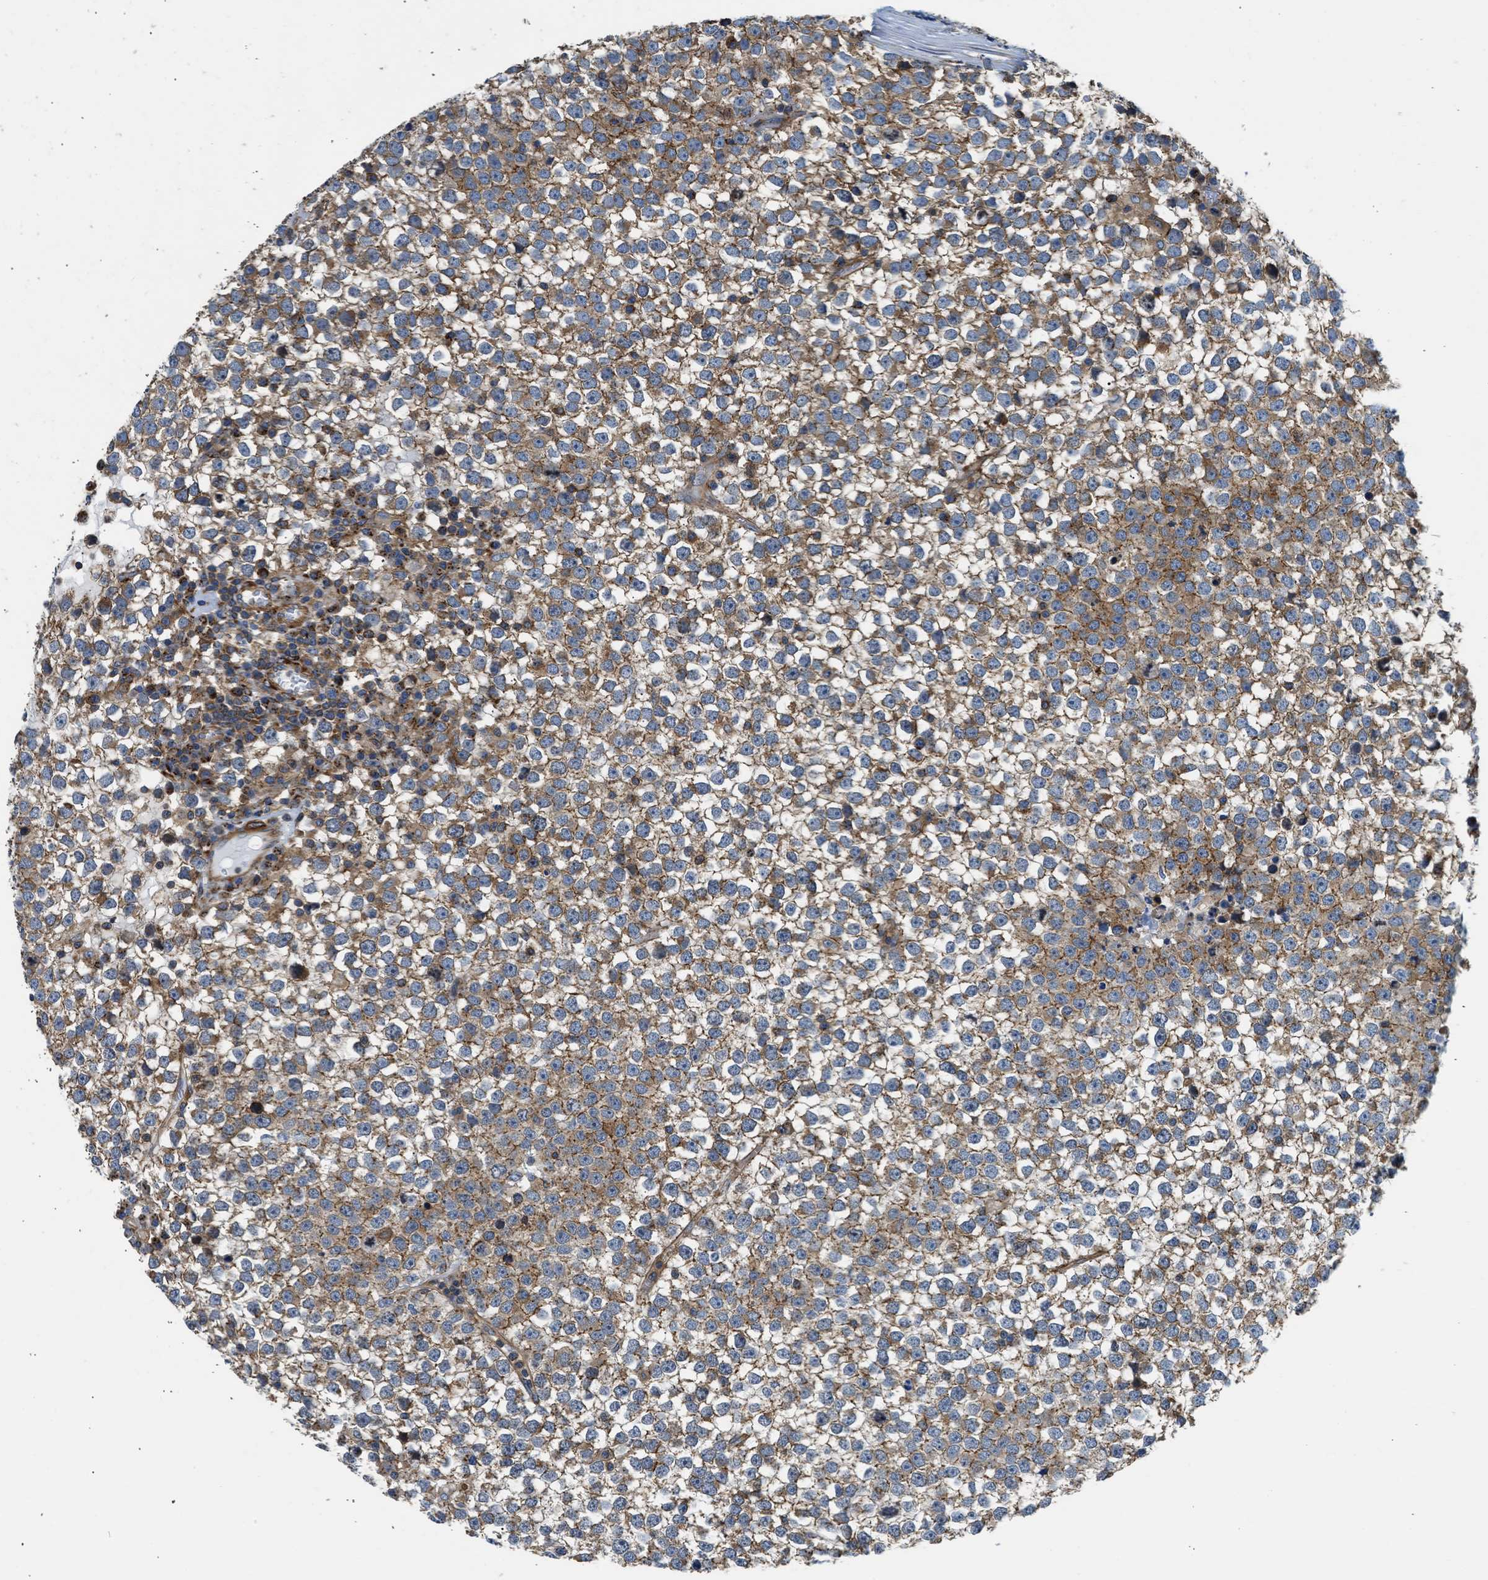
{"staining": {"intensity": "moderate", "quantity": "25%-75%", "location": "cytoplasmic/membranous"}, "tissue": "testis cancer", "cell_type": "Tumor cells", "image_type": "cancer", "snomed": [{"axis": "morphology", "description": "Seminoma, NOS"}, {"axis": "topography", "description": "Testis"}], "caption": "Testis cancer (seminoma) tissue reveals moderate cytoplasmic/membranous expression in about 25%-75% of tumor cells, visualized by immunohistochemistry. (Brightfield microscopy of DAB IHC at high magnification).", "gene": "SEPTIN2", "patient": {"sex": "male", "age": 65}}